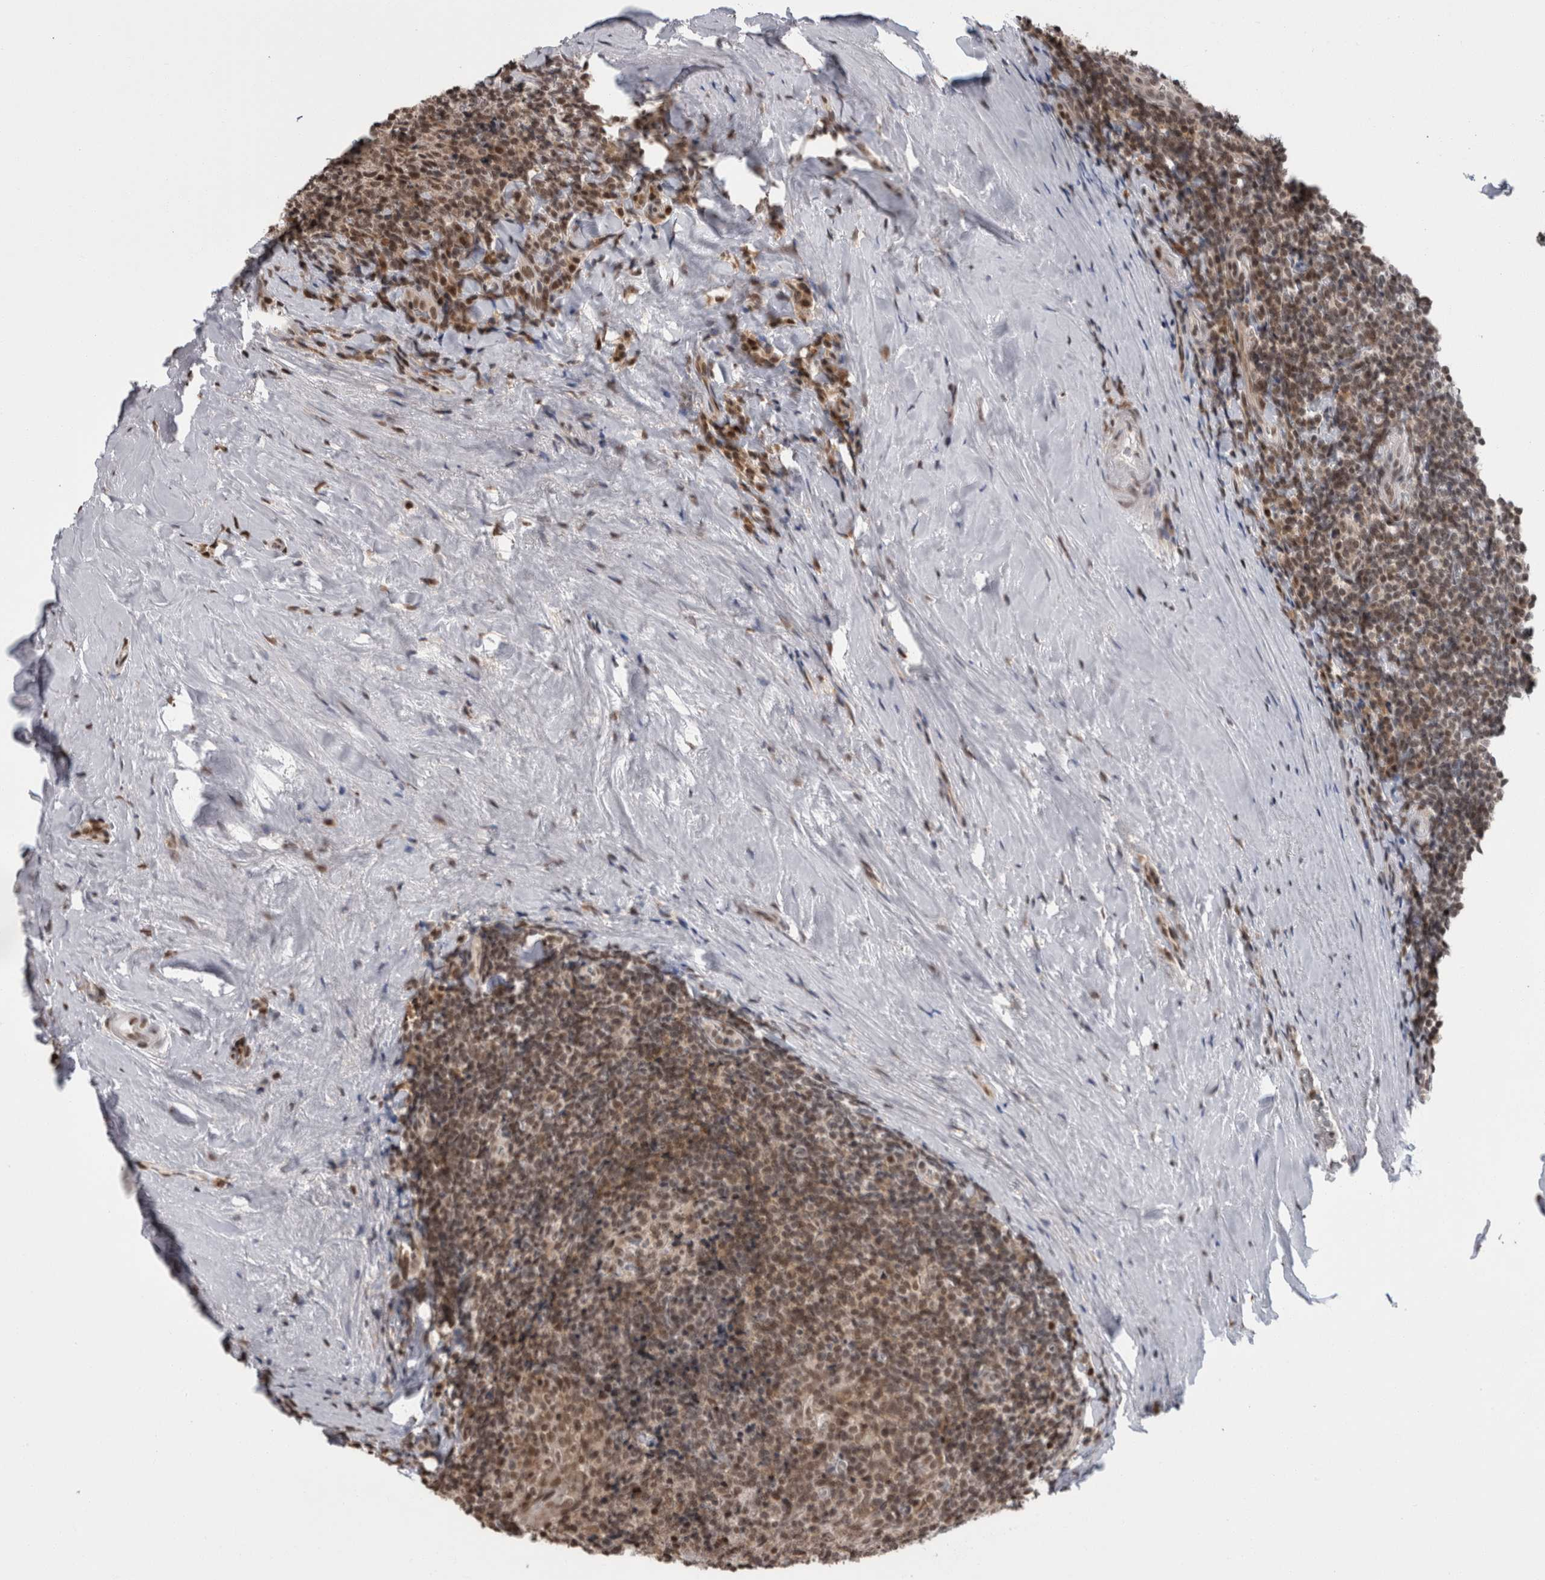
{"staining": {"intensity": "weak", "quantity": "25%-75%", "location": "nuclear"}, "tissue": "tonsil", "cell_type": "Germinal center cells", "image_type": "normal", "snomed": [{"axis": "morphology", "description": "Normal tissue, NOS"}, {"axis": "topography", "description": "Tonsil"}], "caption": "Protein expression analysis of normal human tonsil reveals weak nuclear positivity in about 25%-75% of germinal center cells.", "gene": "ZBTB11", "patient": {"sex": "male", "age": 37}}